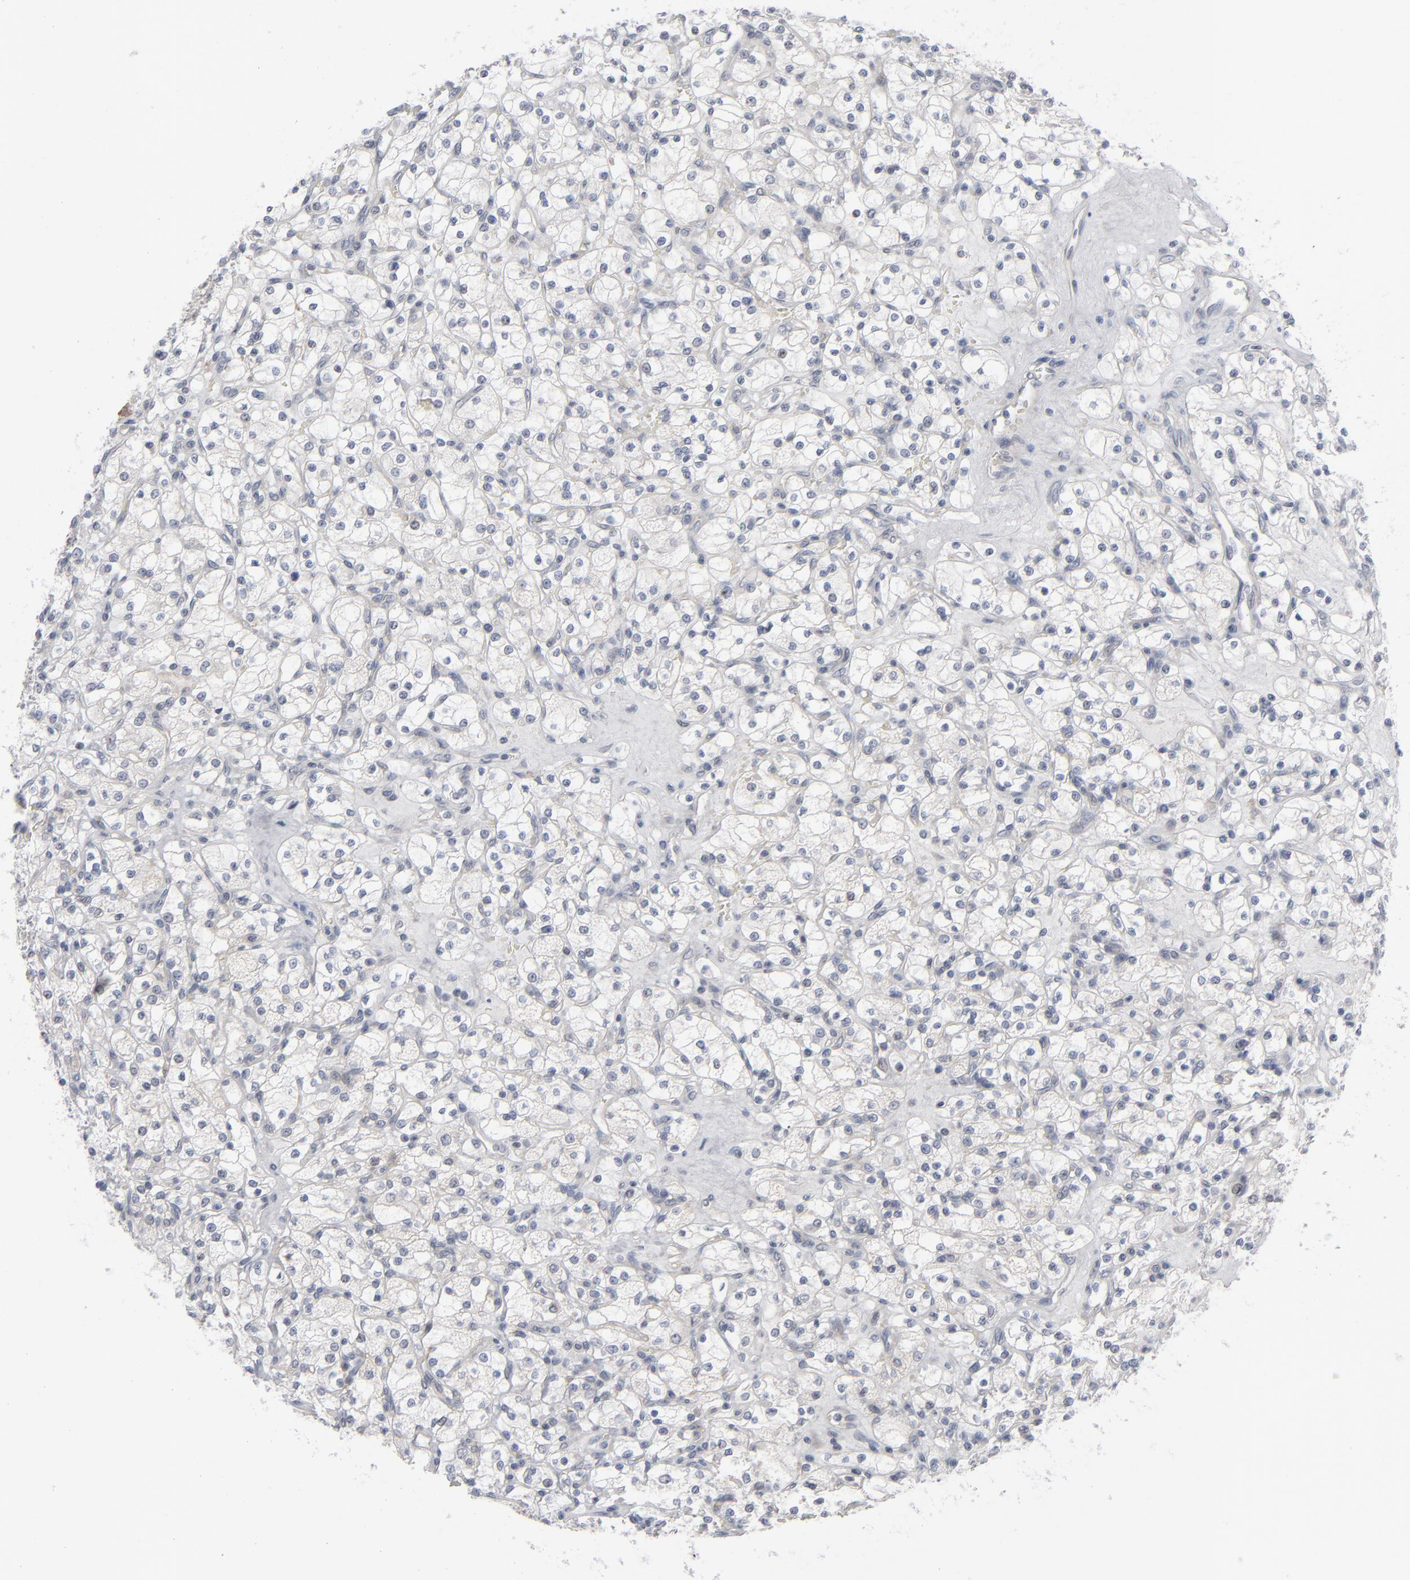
{"staining": {"intensity": "negative", "quantity": "none", "location": "none"}, "tissue": "renal cancer", "cell_type": "Tumor cells", "image_type": "cancer", "snomed": [{"axis": "morphology", "description": "Adenocarcinoma, NOS"}, {"axis": "topography", "description": "Kidney"}], "caption": "This is a image of immunohistochemistry staining of renal cancer, which shows no positivity in tumor cells. (Stains: DAB (3,3'-diaminobenzidine) immunohistochemistry (IHC) with hematoxylin counter stain, Microscopy: brightfield microscopy at high magnification).", "gene": "POF1B", "patient": {"sex": "female", "age": 83}}